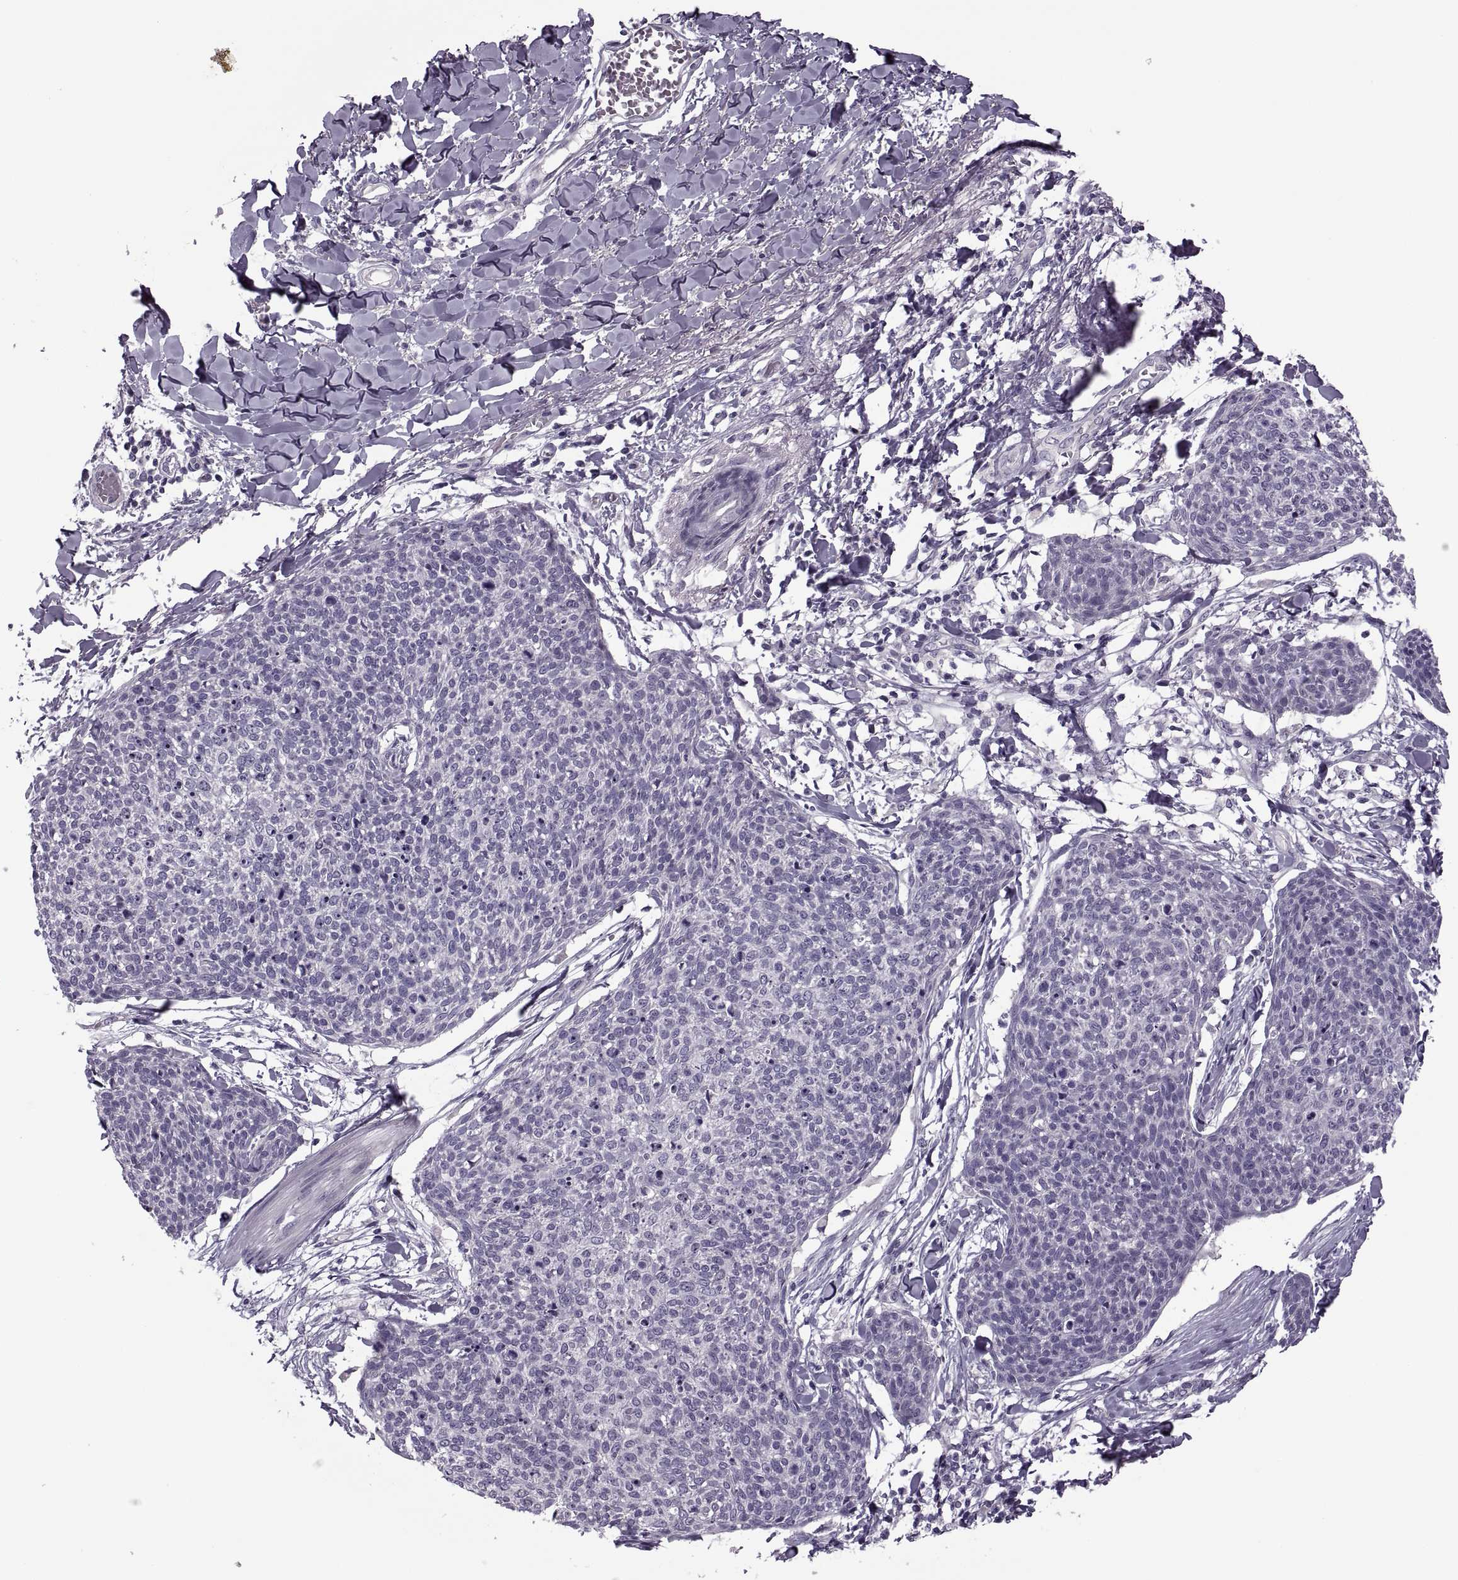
{"staining": {"intensity": "negative", "quantity": "none", "location": "none"}, "tissue": "skin cancer", "cell_type": "Tumor cells", "image_type": "cancer", "snomed": [{"axis": "morphology", "description": "Squamous cell carcinoma, NOS"}, {"axis": "topography", "description": "Skin"}, {"axis": "topography", "description": "Vulva"}], "caption": "IHC of human skin squamous cell carcinoma displays no staining in tumor cells.", "gene": "PRSS54", "patient": {"sex": "female", "age": 75}}